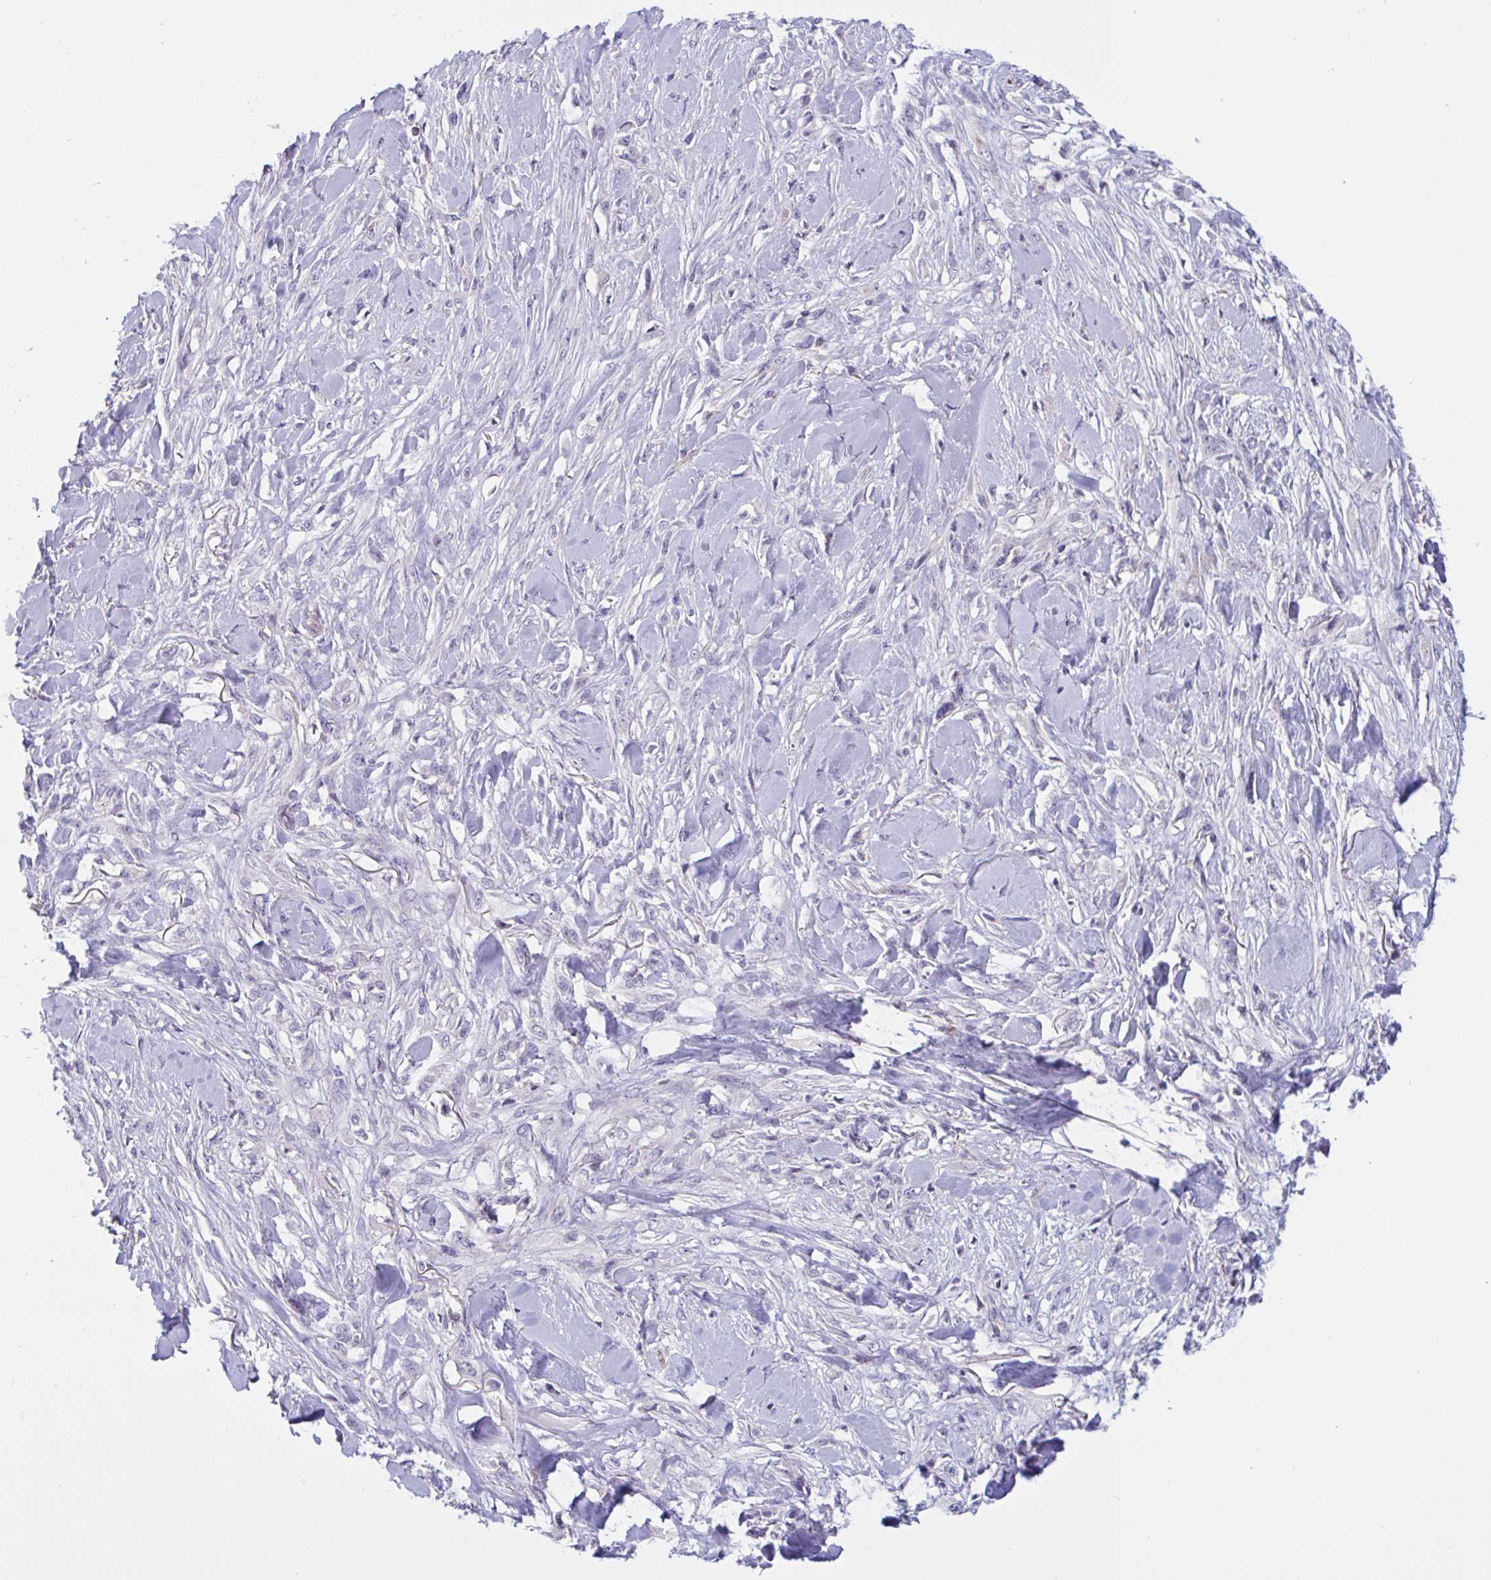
{"staining": {"intensity": "negative", "quantity": "none", "location": "none"}, "tissue": "skin cancer", "cell_type": "Tumor cells", "image_type": "cancer", "snomed": [{"axis": "morphology", "description": "Squamous cell carcinoma, NOS"}, {"axis": "topography", "description": "Skin"}], "caption": "The IHC micrograph has no significant expression in tumor cells of skin cancer tissue.", "gene": "SNX11", "patient": {"sex": "female", "age": 59}}